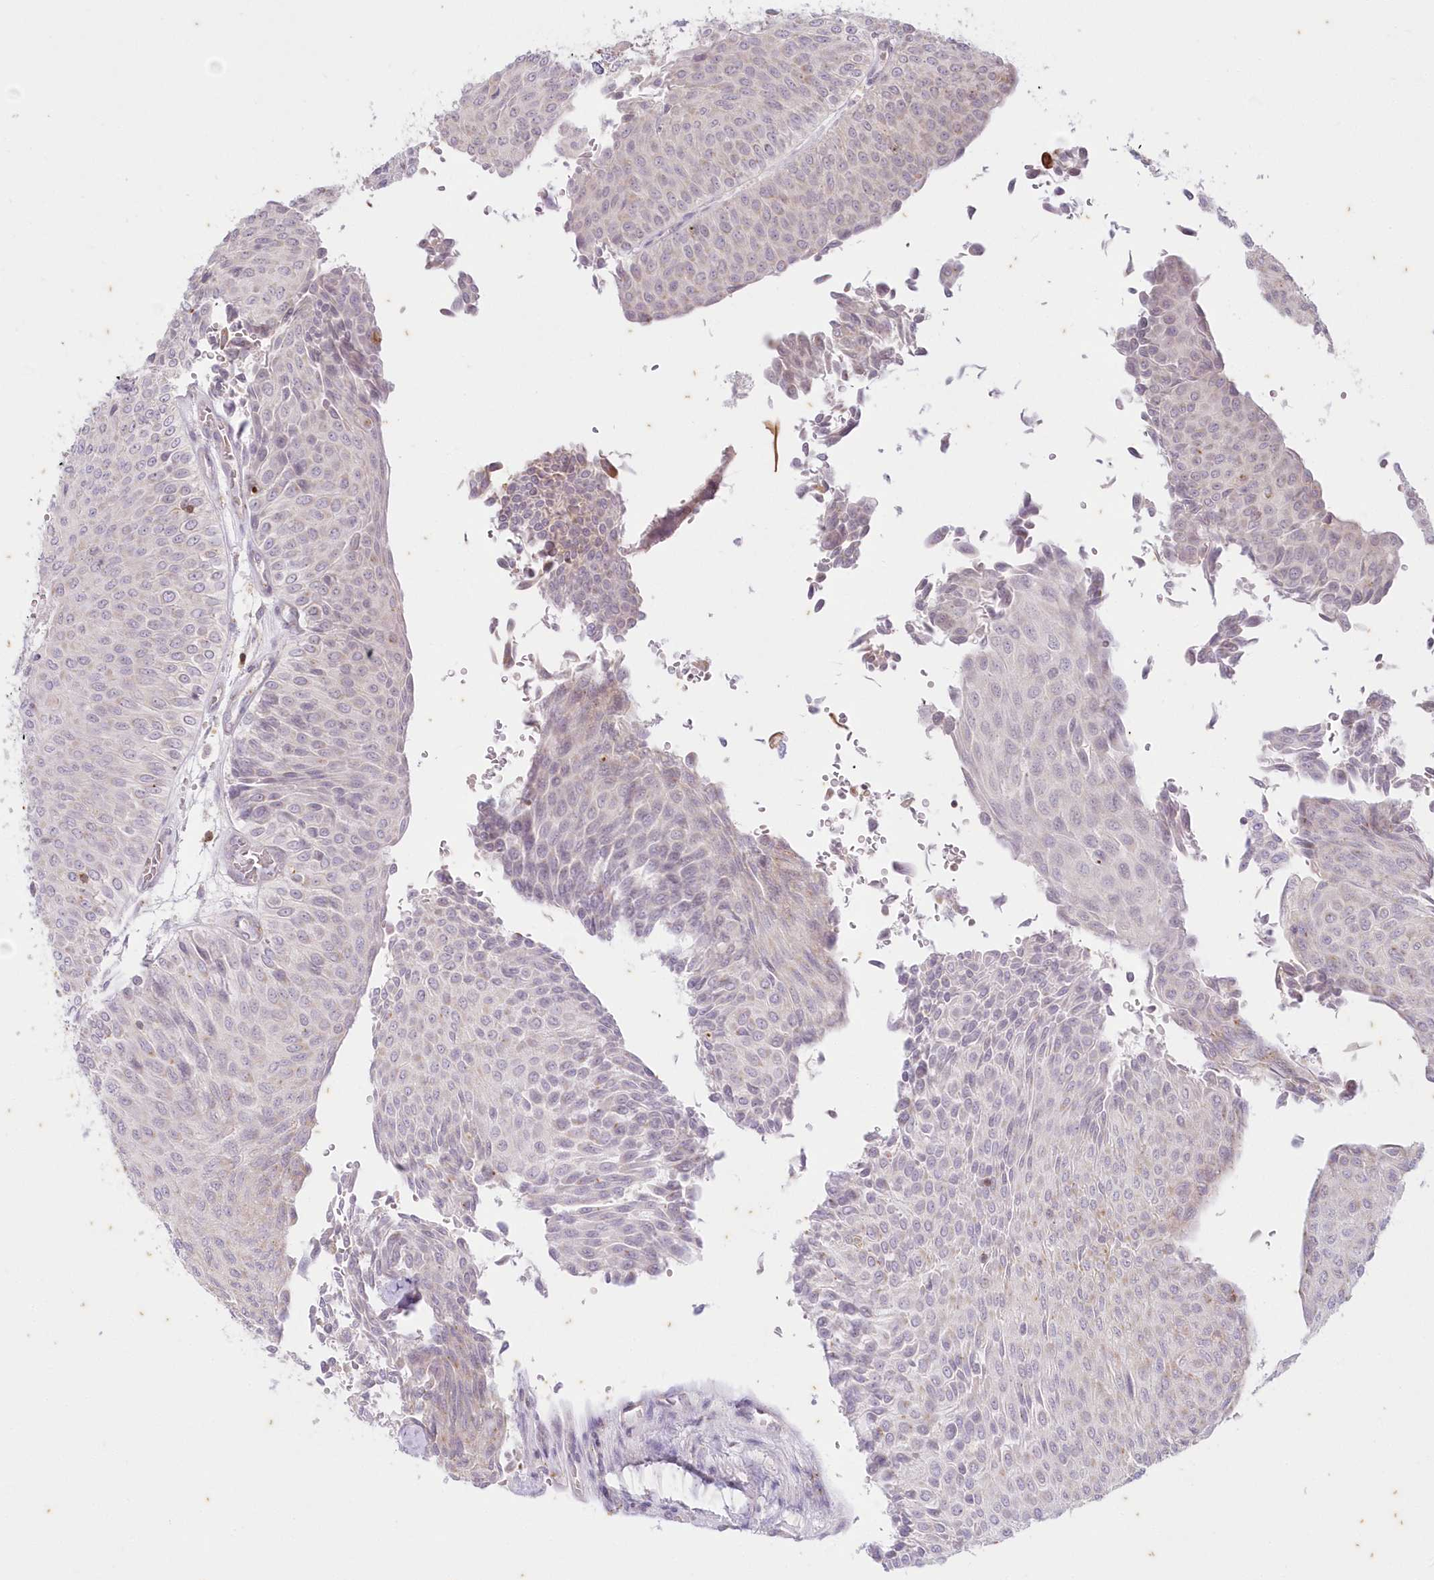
{"staining": {"intensity": "negative", "quantity": "none", "location": "none"}, "tissue": "urothelial cancer", "cell_type": "Tumor cells", "image_type": "cancer", "snomed": [{"axis": "morphology", "description": "Urothelial carcinoma, Low grade"}, {"axis": "topography", "description": "Urinary bladder"}], "caption": "Protein analysis of urothelial cancer reveals no significant staining in tumor cells.", "gene": "MTMR3", "patient": {"sex": "male", "age": 78}}